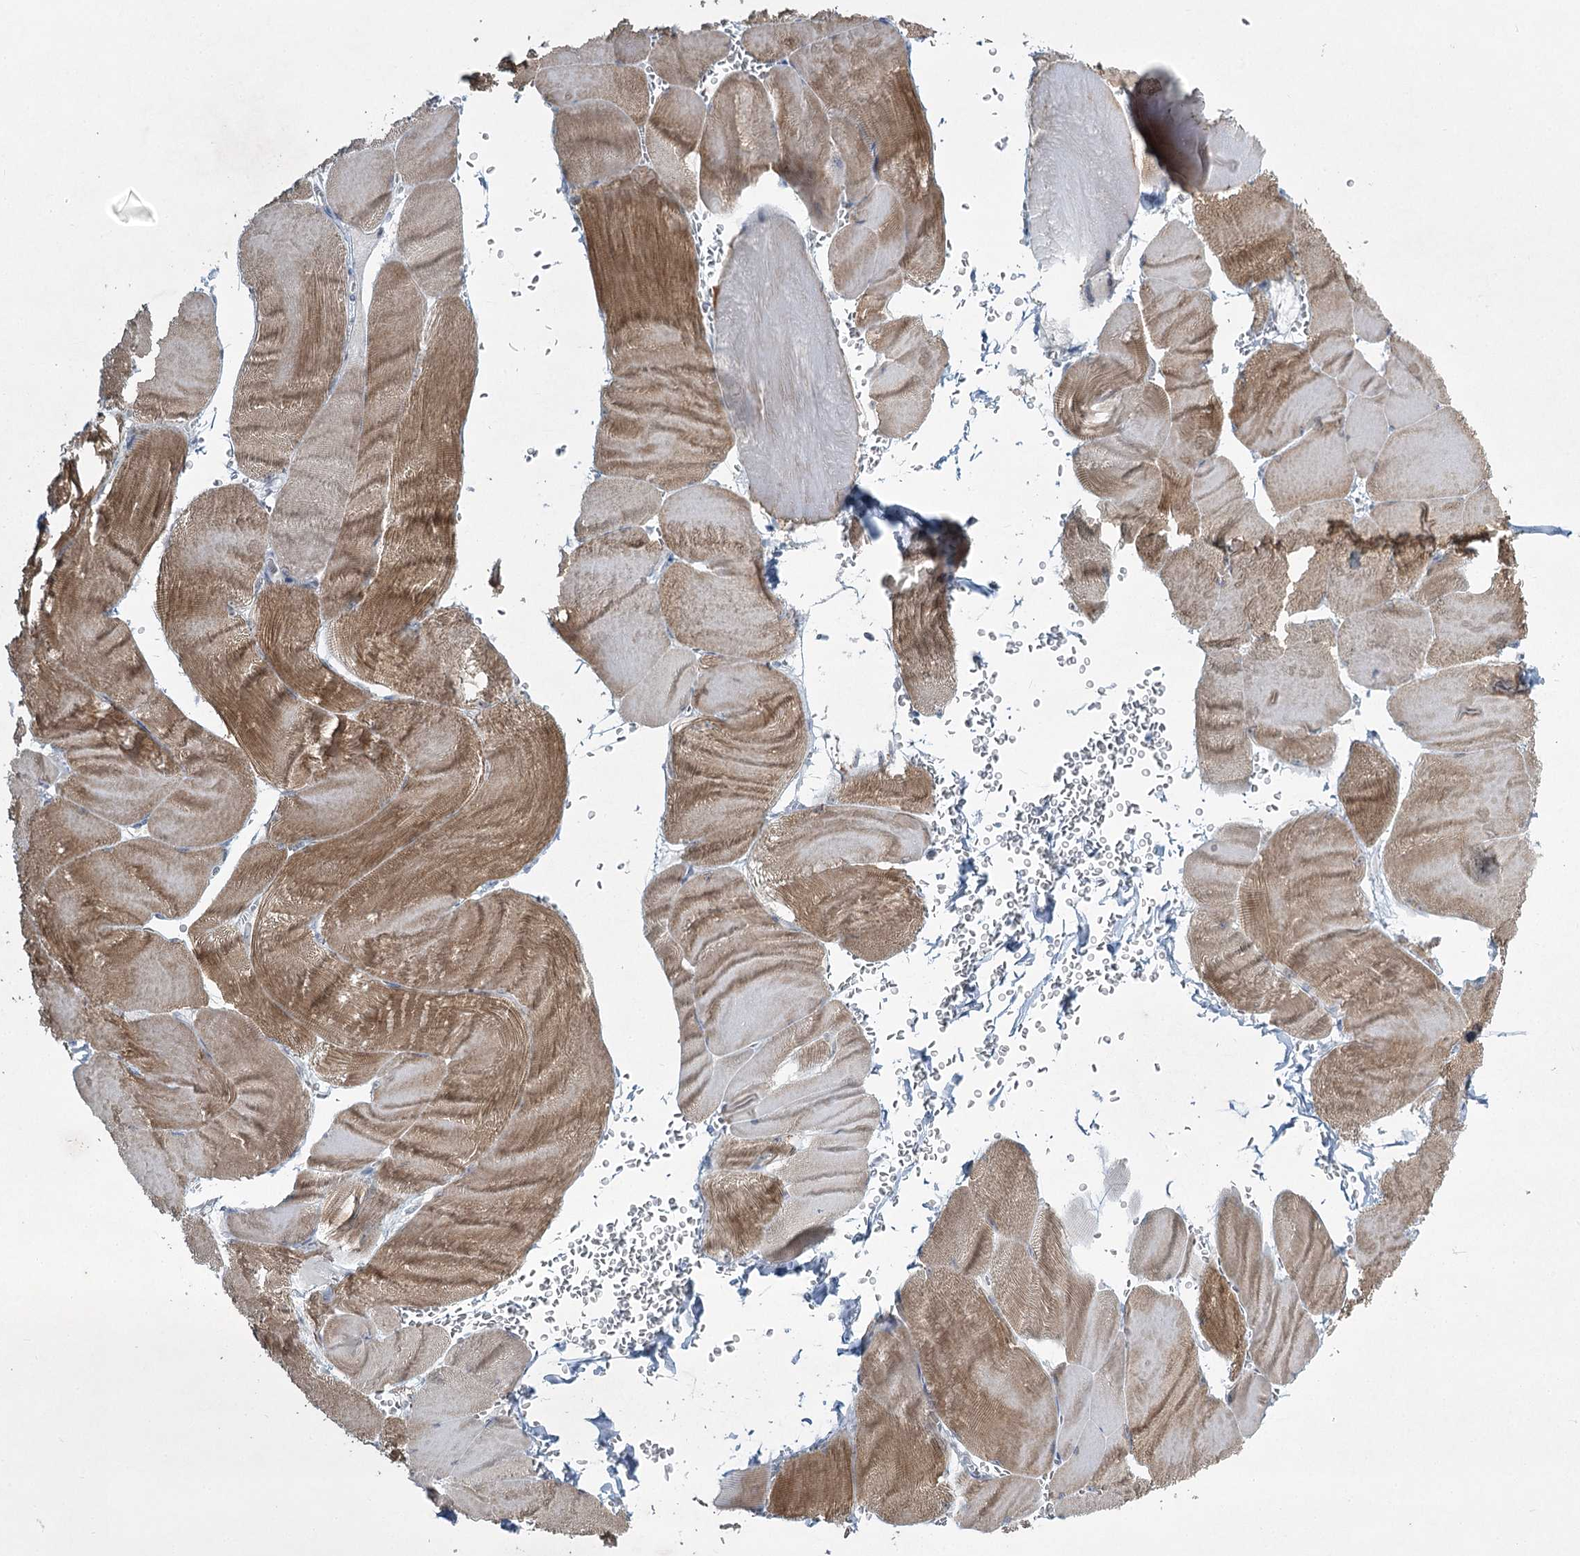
{"staining": {"intensity": "moderate", "quantity": "25%-75%", "location": "cytoplasmic/membranous"}, "tissue": "skeletal muscle", "cell_type": "Myocytes", "image_type": "normal", "snomed": [{"axis": "morphology", "description": "Normal tissue, NOS"}, {"axis": "morphology", "description": "Basal cell carcinoma"}, {"axis": "topography", "description": "Skeletal muscle"}], "caption": "Immunohistochemistry (IHC) image of benign skeletal muscle: human skeletal muscle stained using IHC displays medium levels of moderate protein expression localized specifically in the cytoplasmic/membranous of myocytes, appearing as a cytoplasmic/membranous brown color.", "gene": "ABITRAM", "patient": {"sex": "female", "age": 64}}